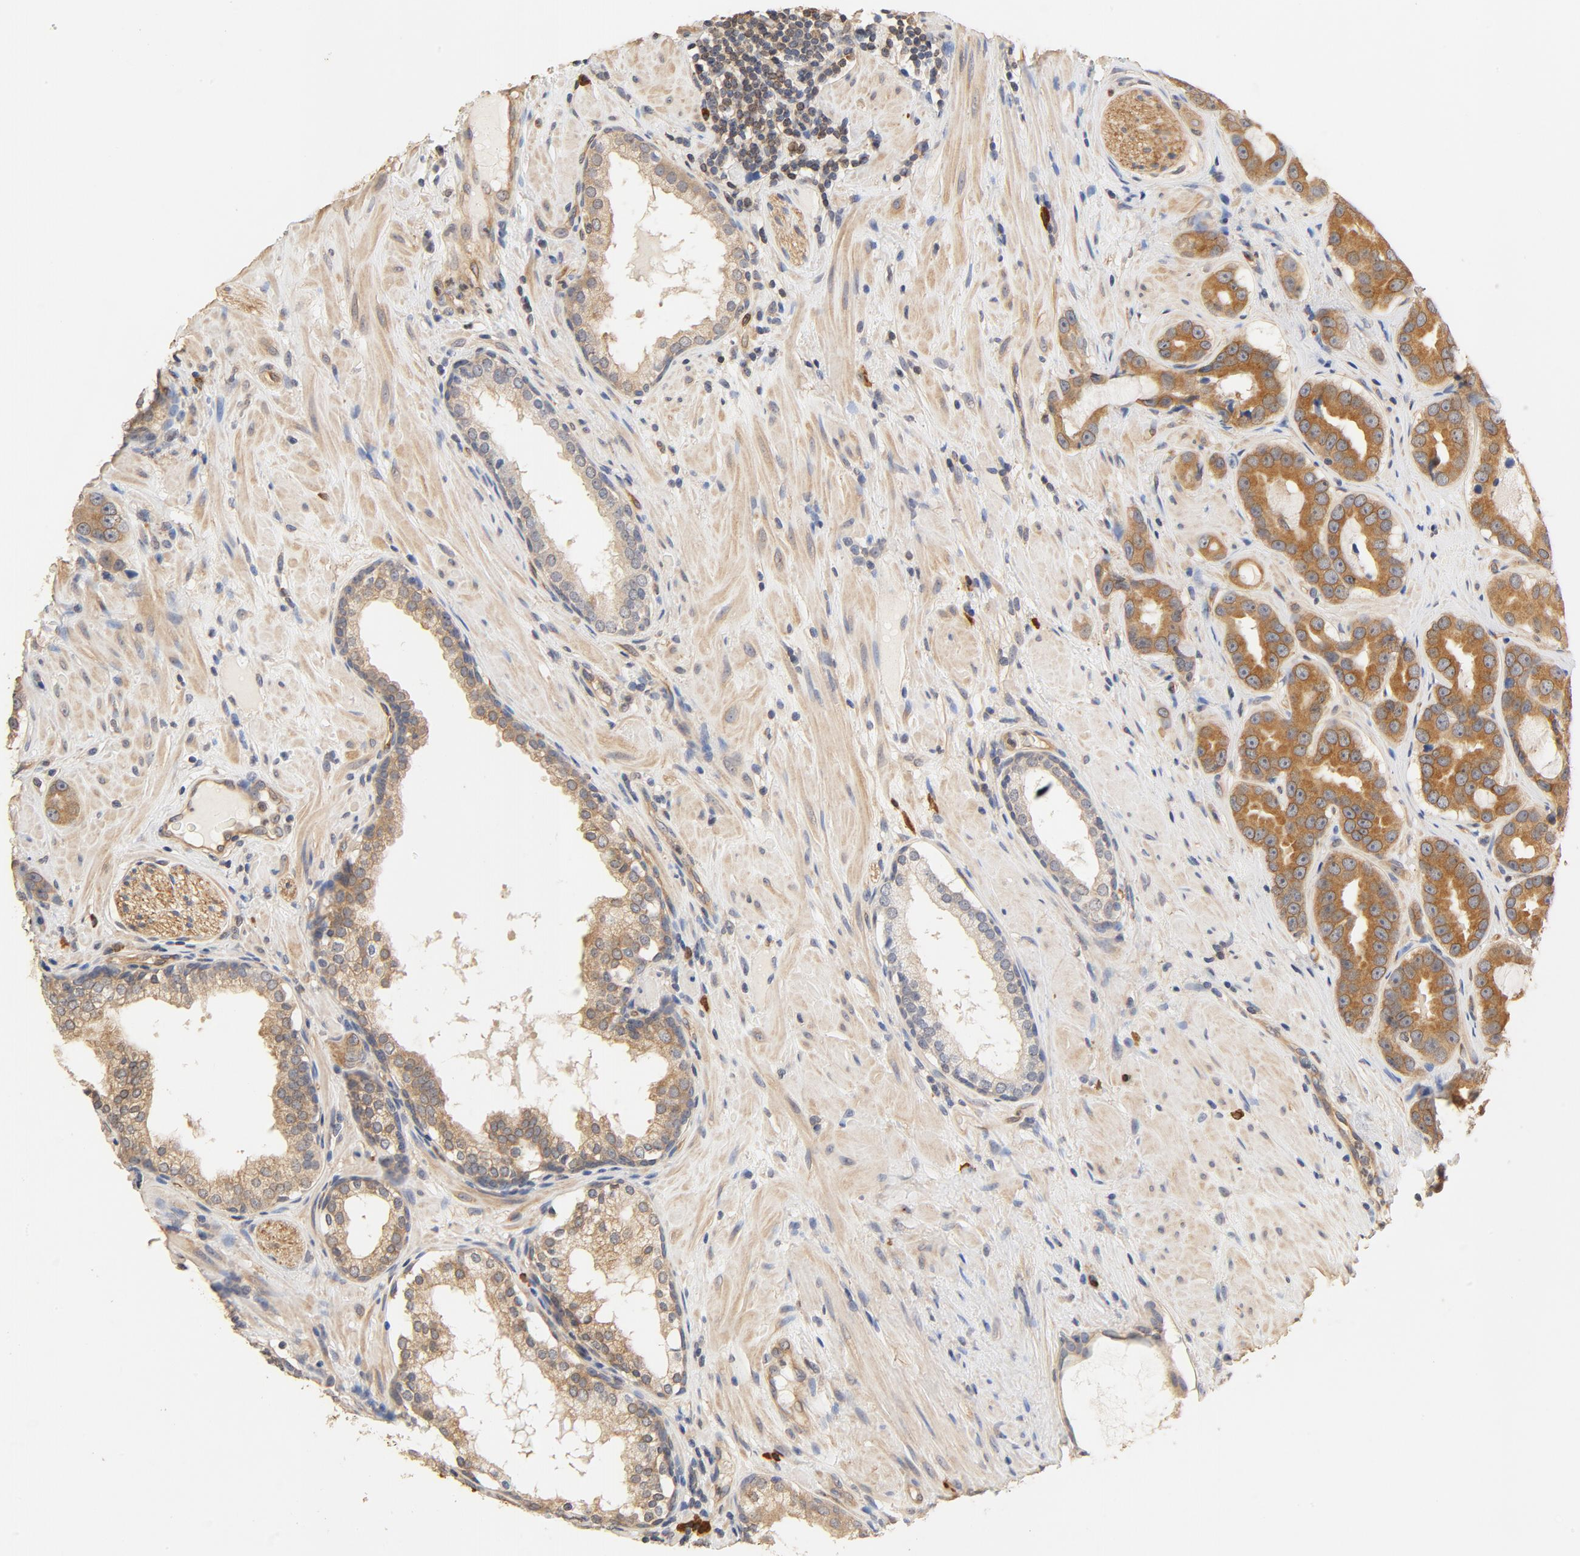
{"staining": {"intensity": "moderate", "quantity": ">75%", "location": "cytoplasmic/membranous"}, "tissue": "prostate cancer", "cell_type": "Tumor cells", "image_type": "cancer", "snomed": [{"axis": "morphology", "description": "Adenocarcinoma, Low grade"}, {"axis": "topography", "description": "Prostate"}], "caption": "A brown stain labels moderate cytoplasmic/membranous staining of a protein in prostate cancer tumor cells. Nuclei are stained in blue.", "gene": "UBE2J1", "patient": {"sex": "male", "age": 59}}